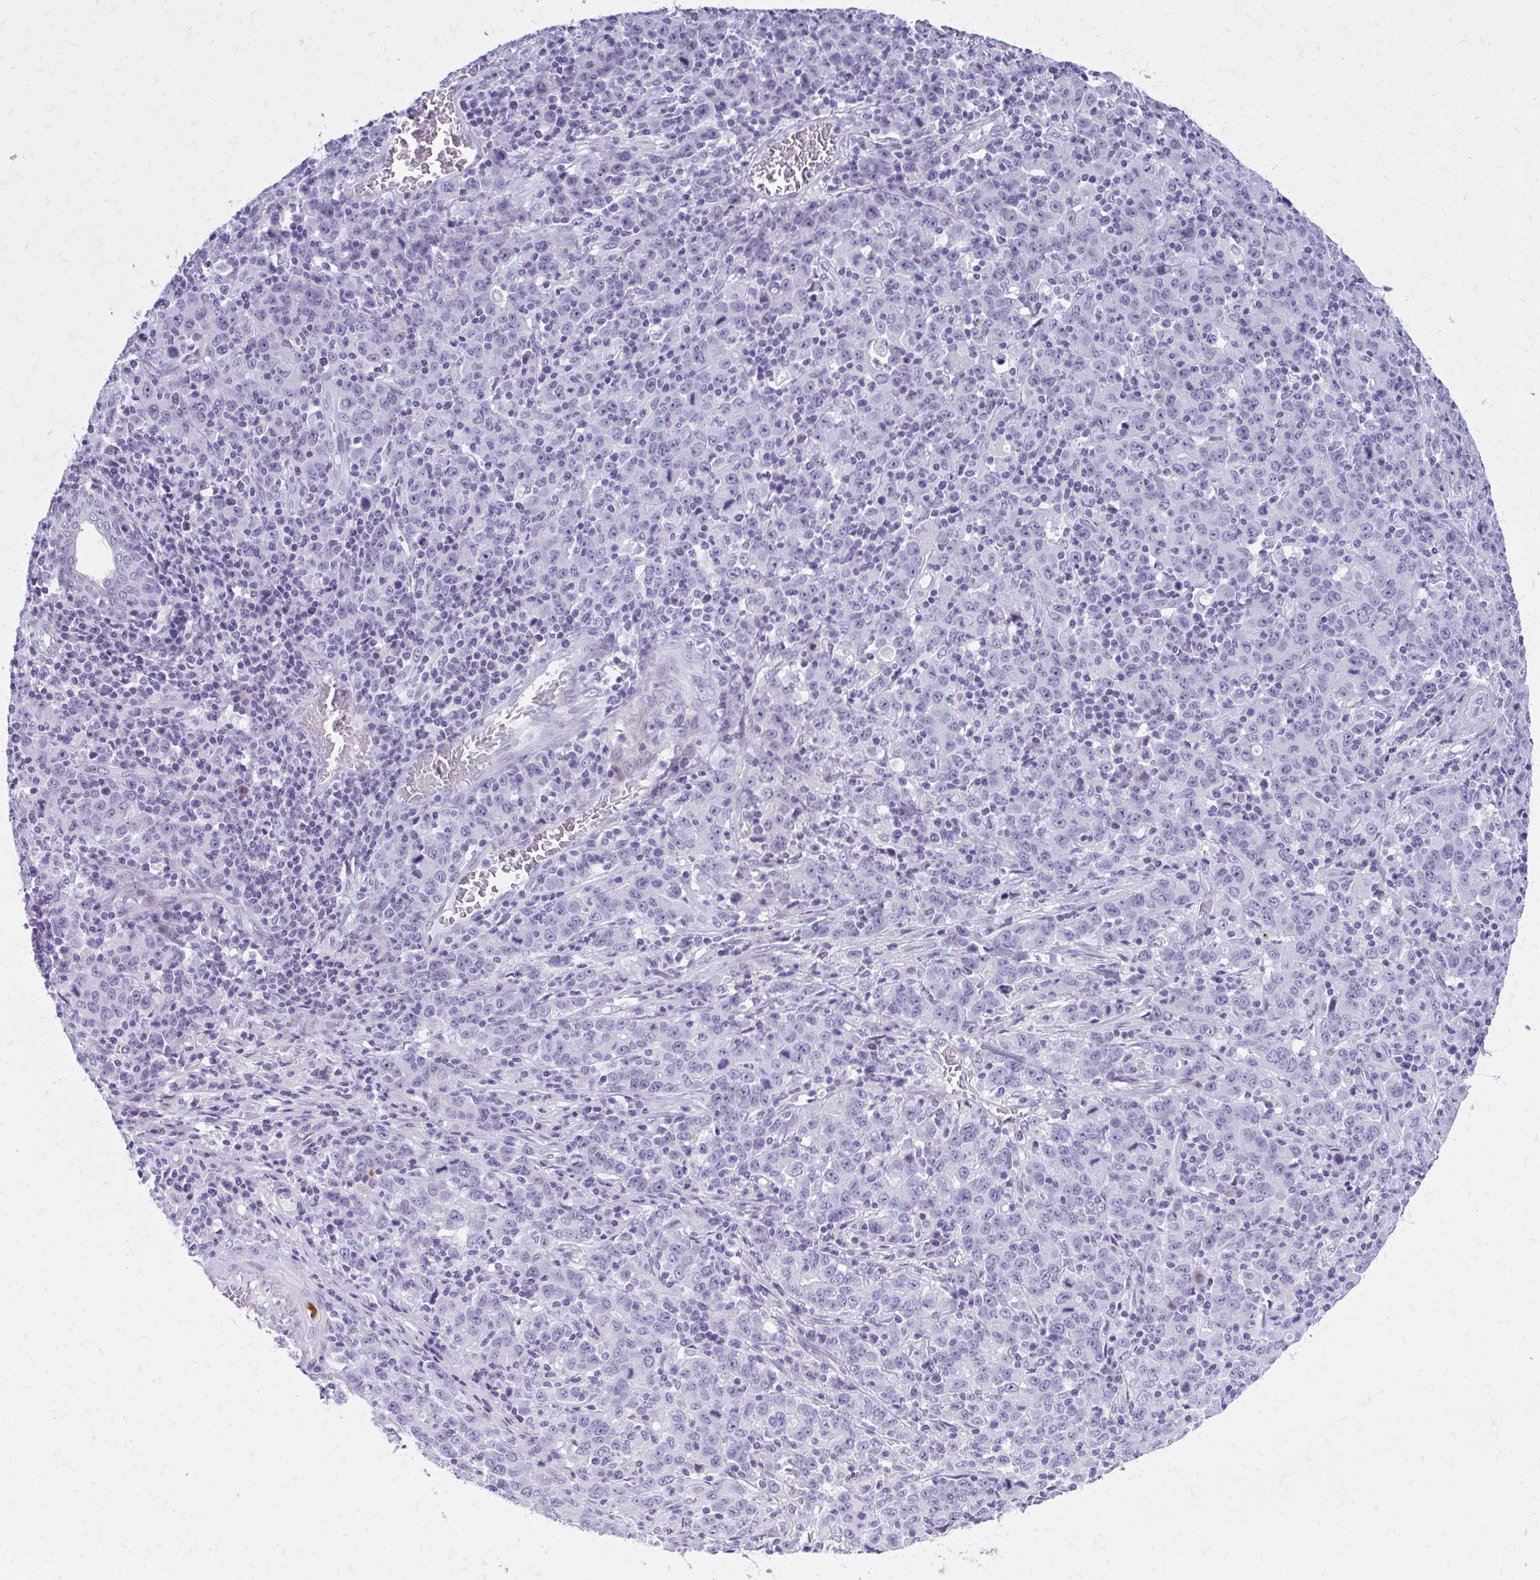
{"staining": {"intensity": "negative", "quantity": "none", "location": "none"}, "tissue": "stomach cancer", "cell_type": "Tumor cells", "image_type": "cancer", "snomed": [{"axis": "morphology", "description": "Adenocarcinoma, NOS"}, {"axis": "topography", "description": "Stomach, upper"}], "caption": "Tumor cells show no significant protein positivity in stomach cancer.", "gene": "LCN15", "patient": {"sex": "male", "age": 69}}